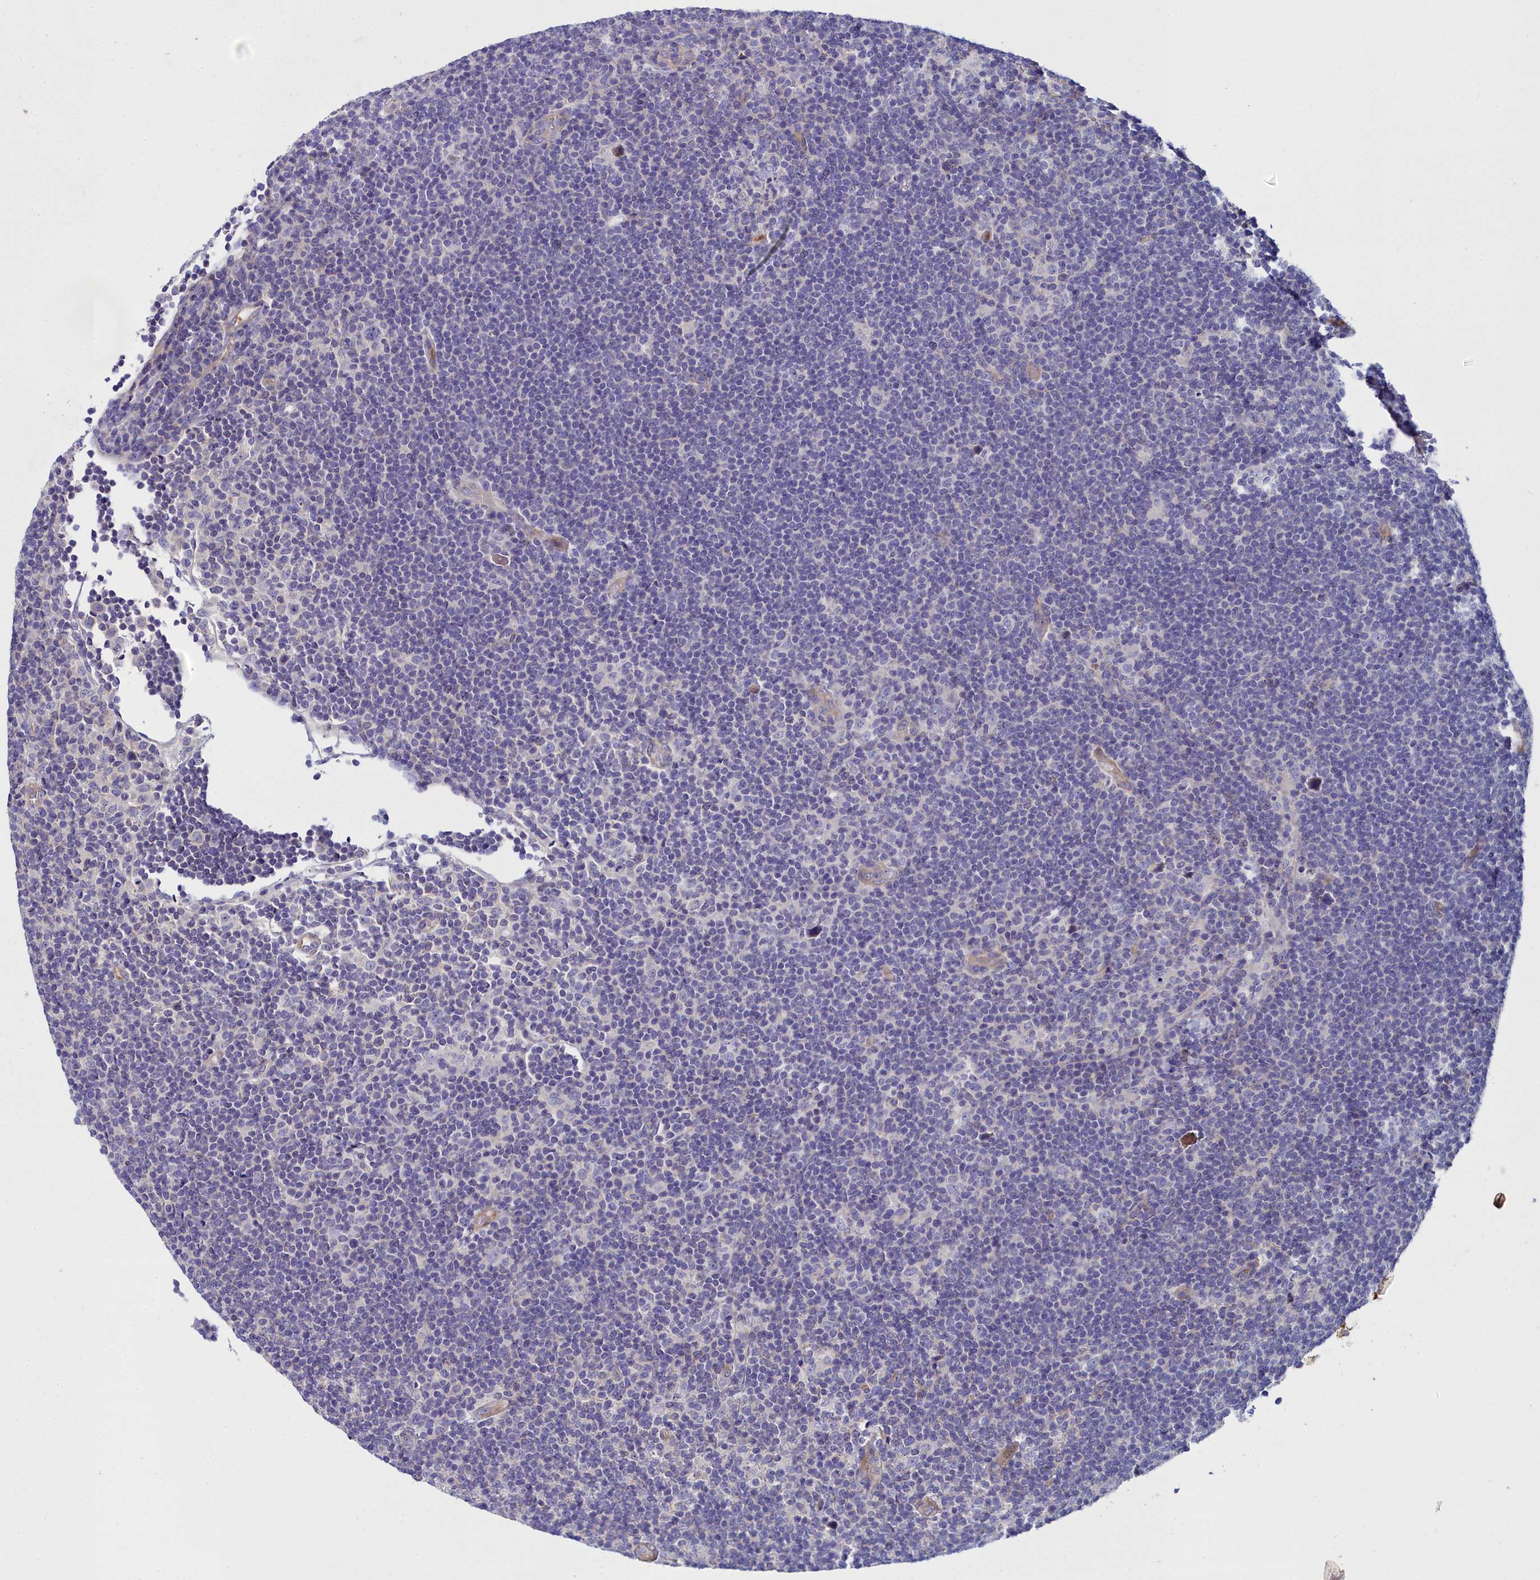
{"staining": {"intensity": "negative", "quantity": "none", "location": "none"}, "tissue": "lymphoma", "cell_type": "Tumor cells", "image_type": "cancer", "snomed": [{"axis": "morphology", "description": "Hodgkin's disease, NOS"}, {"axis": "topography", "description": "Lymph node"}], "caption": "Human Hodgkin's disease stained for a protein using immunohistochemistry (IHC) demonstrates no positivity in tumor cells.", "gene": "FADS3", "patient": {"sex": "female", "age": 57}}